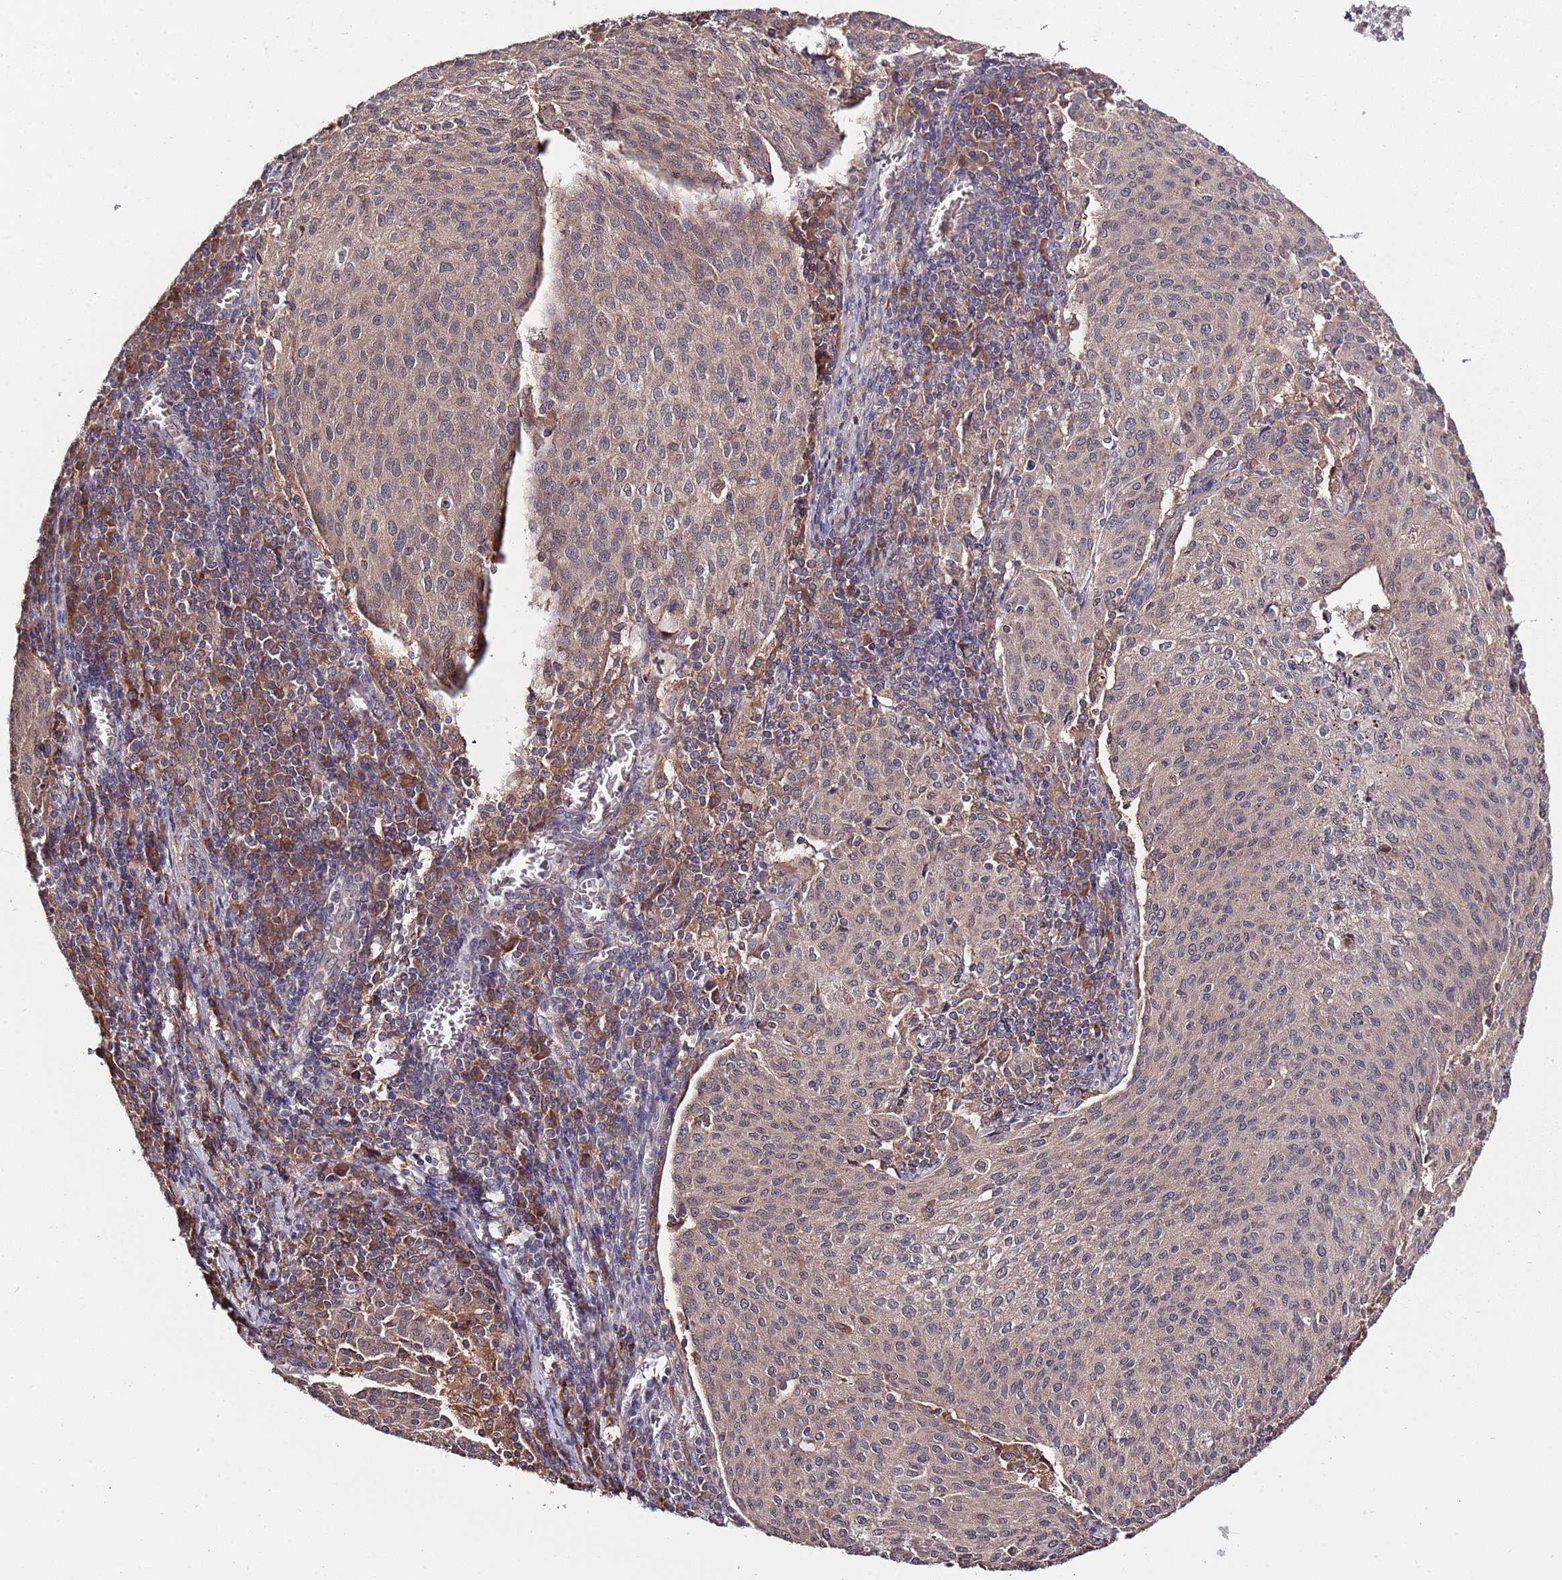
{"staining": {"intensity": "weak", "quantity": "25%-75%", "location": "cytoplasmic/membranous"}, "tissue": "cervical cancer", "cell_type": "Tumor cells", "image_type": "cancer", "snomed": [{"axis": "morphology", "description": "Squamous cell carcinoma, NOS"}, {"axis": "topography", "description": "Cervix"}], "caption": "A histopathology image of human cervical squamous cell carcinoma stained for a protein exhibits weak cytoplasmic/membranous brown staining in tumor cells.", "gene": "USP32", "patient": {"sex": "female", "age": 46}}